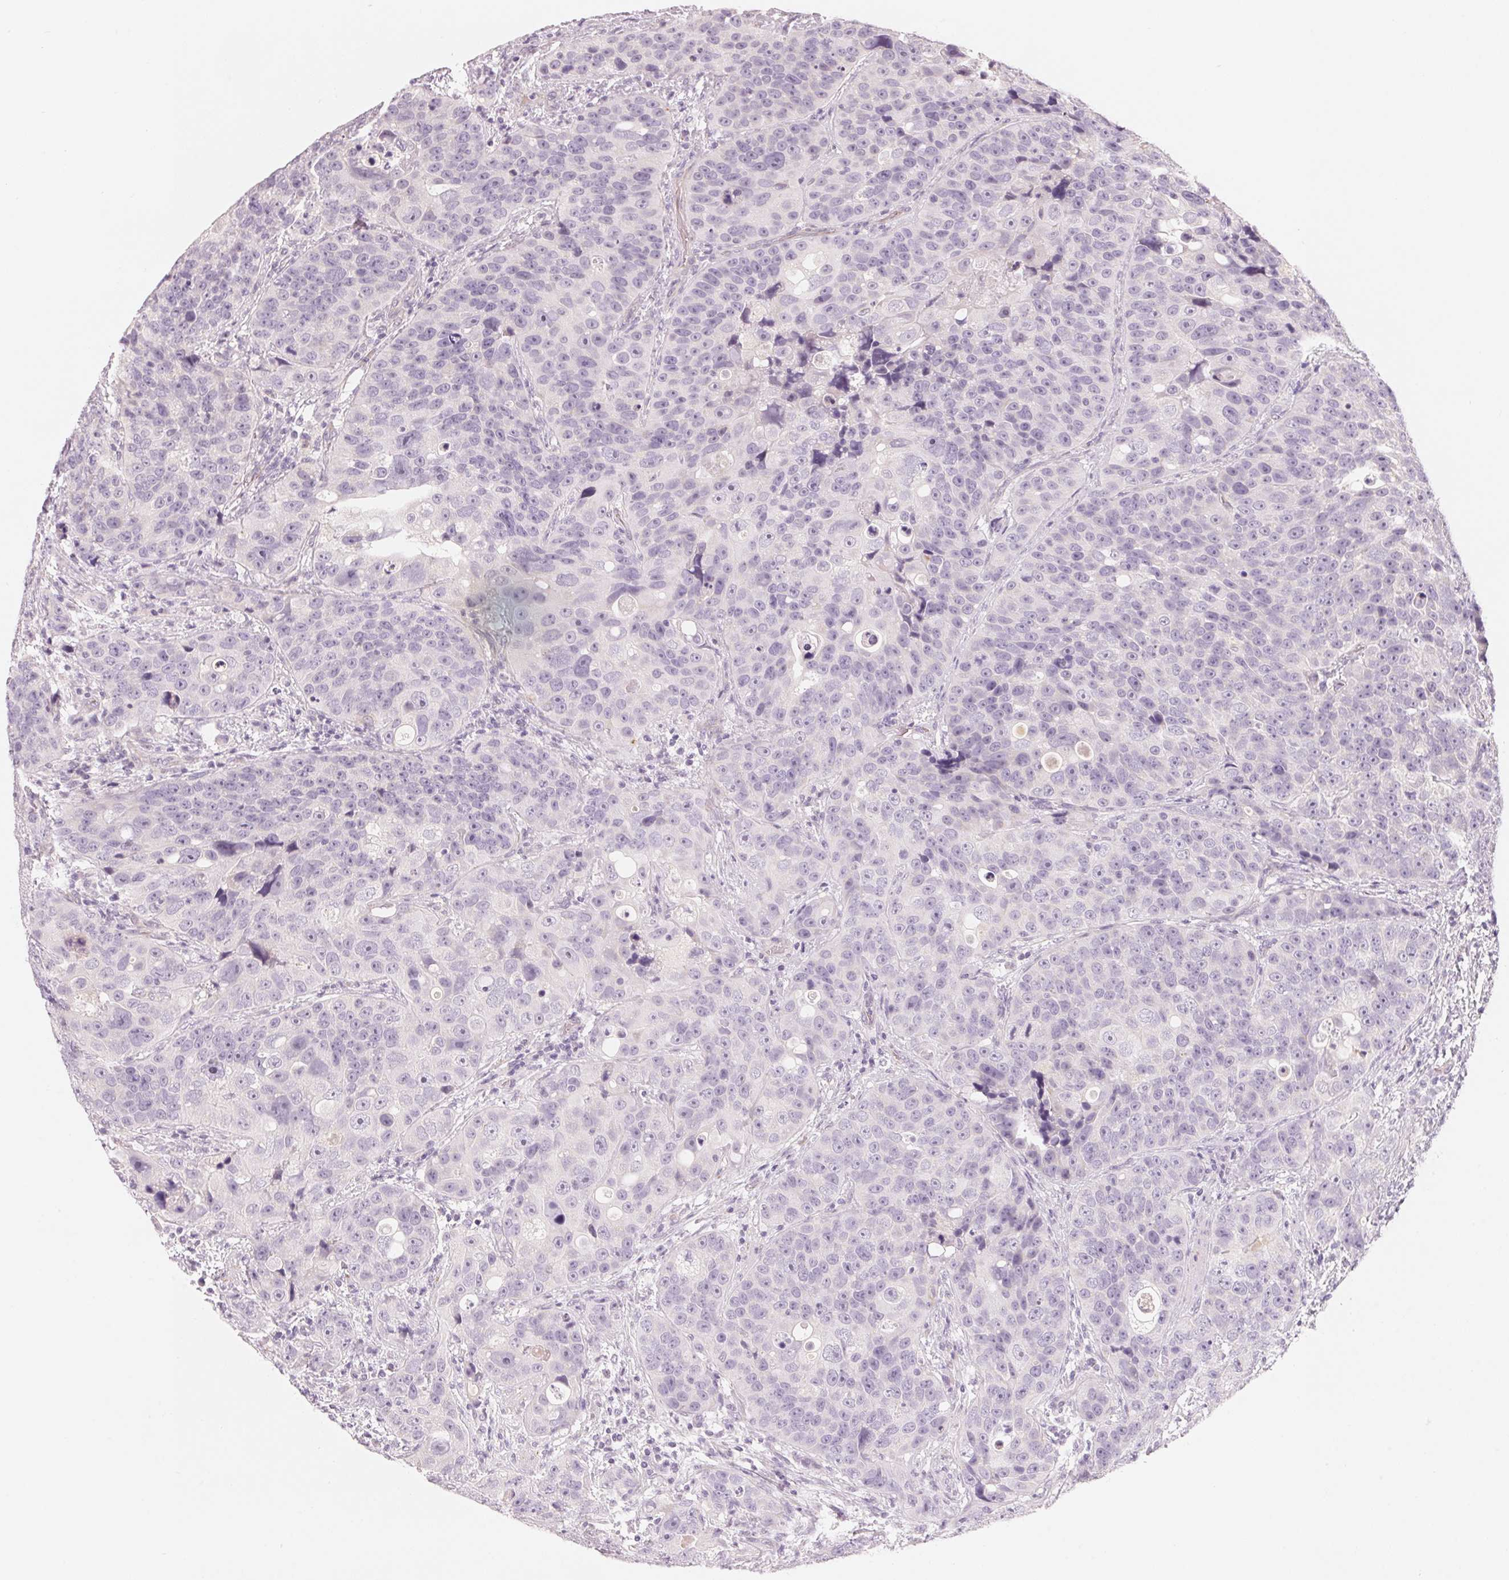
{"staining": {"intensity": "negative", "quantity": "none", "location": "none"}, "tissue": "urothelial cancer", "cell_type": "Tumor cells", "image_type": "cancer", "snomed": [{"axis": "morphology", "description": "Urothelial carcinoma, NOS"}, {"axis": "topography", "description": "Urinary bladder"}], "caption": "Image shows no protein staining in tumor cells of transitional cell carcinoma tissue.", "gene": "CFHR2", "patient": {"sex": "male", "age": 52}}